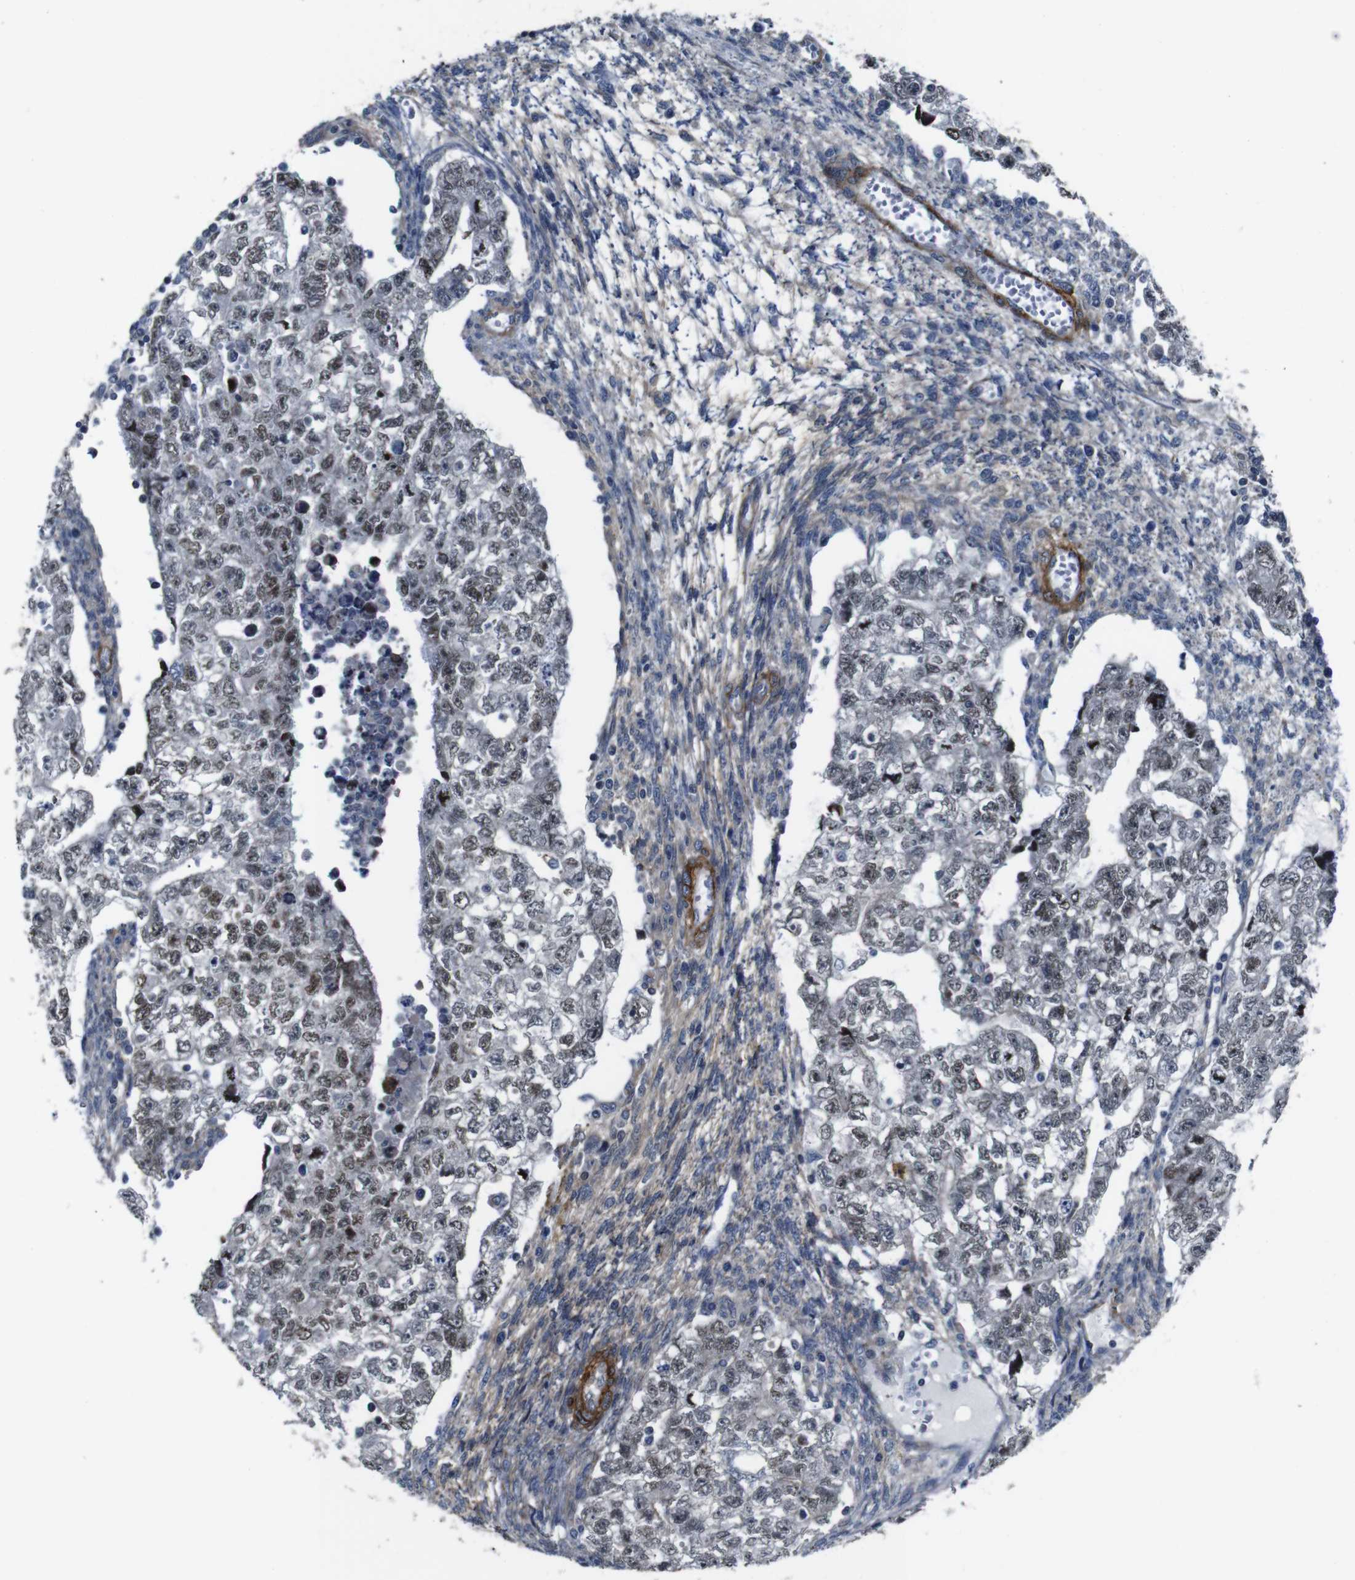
{"staining": {"intensity": "weak", "quantity": "25%-75%", "location": "nuclear"}, "tissue": "testis cancer", "cell_type": "Tumor cells", "image_type": "cancer", "snomed": [{"axis": "morphology", "description": "Seminoma, NOS"}, {"axis": "morphology", "description": "Carcinoma, Embryonal, NOS"}, {"axis": "topography", "description": "Testis"}], "caption": "Immunohistochemistry micrograph of testis cancer (embryonal carcinoma) stained for a protein (brown), which demonstrates low levels of weak nuclear expression in approximately 25%-75% of tumor cells.", "gene": "GGT7", "patient": {"sex": "male", "age": 38}}